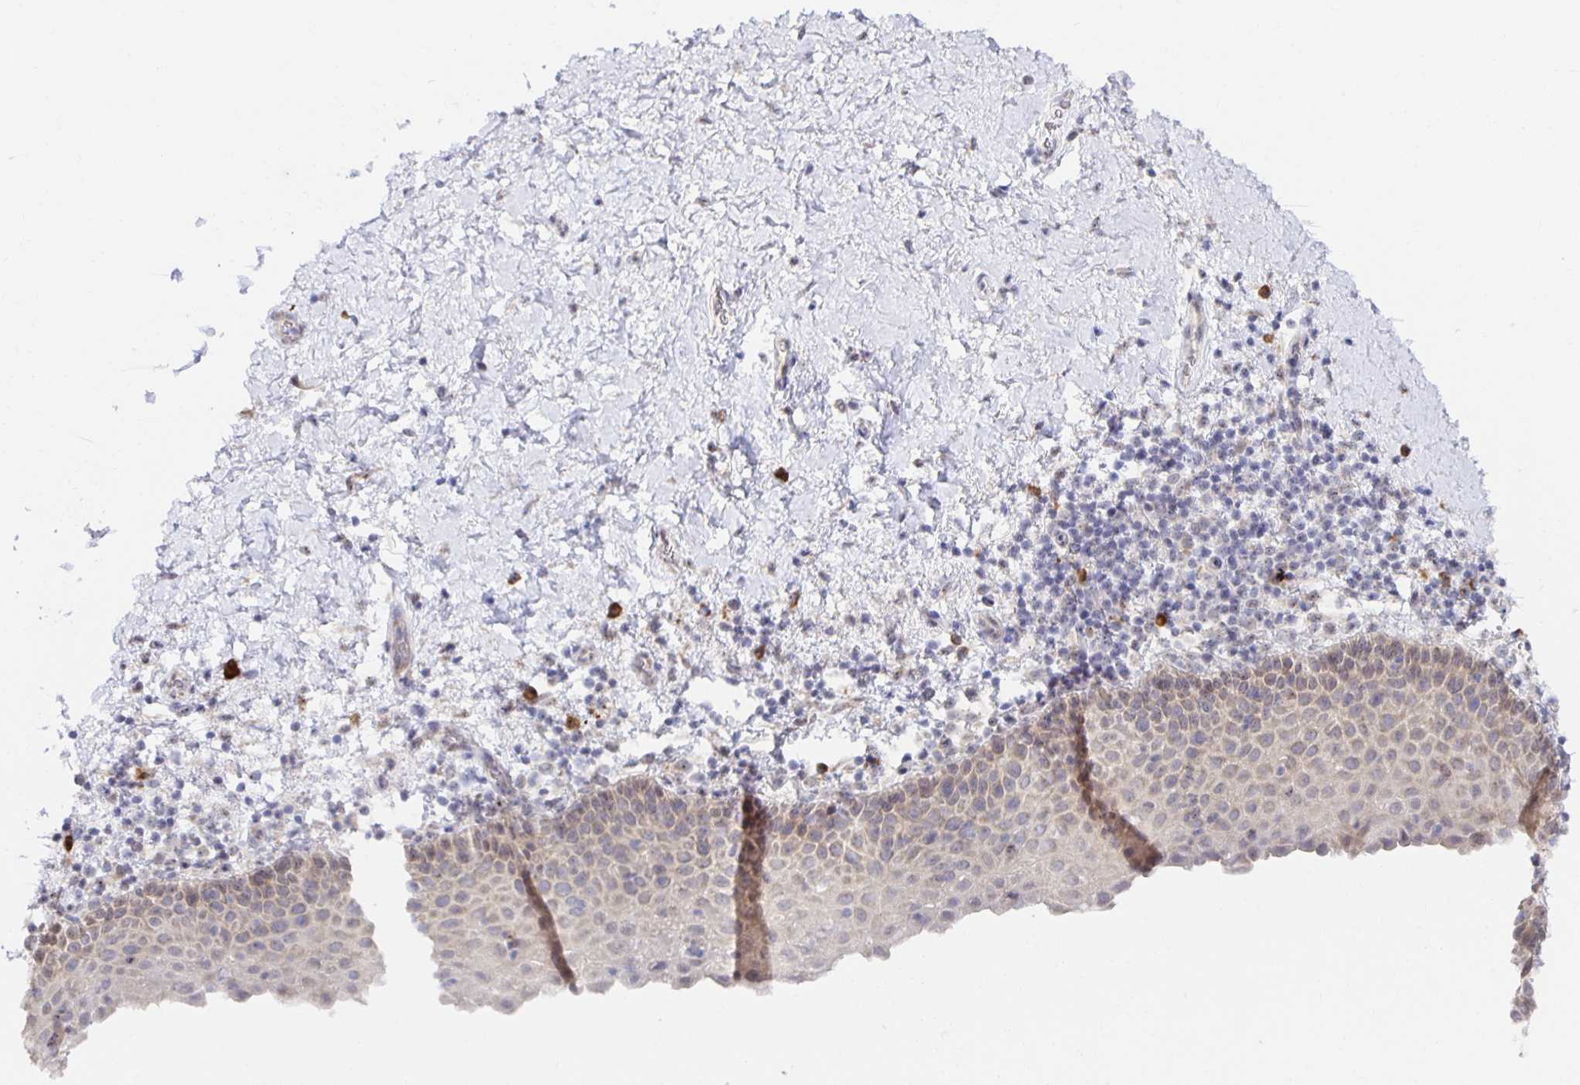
{"staining": {"intensity": "weak", "quantity": "25%-75%", "location": "cytoplasmic/membranous"}, "tissue": "vagina", "cell_type": "Squamous epithelial cells", "image_type": "normal", "snomed": [{"axis": "morphology", "description": "Normal tissue, NOS"}, {"axis": "topography", "description": "Vagina"}], "caption": "Vagina stained with IHC shows weak cytoplasmic/membranous staining in about 25%-75% of squamous epithelial cells.", "gene": "BAD", "patient": {"sex": "female", "age": 61}}